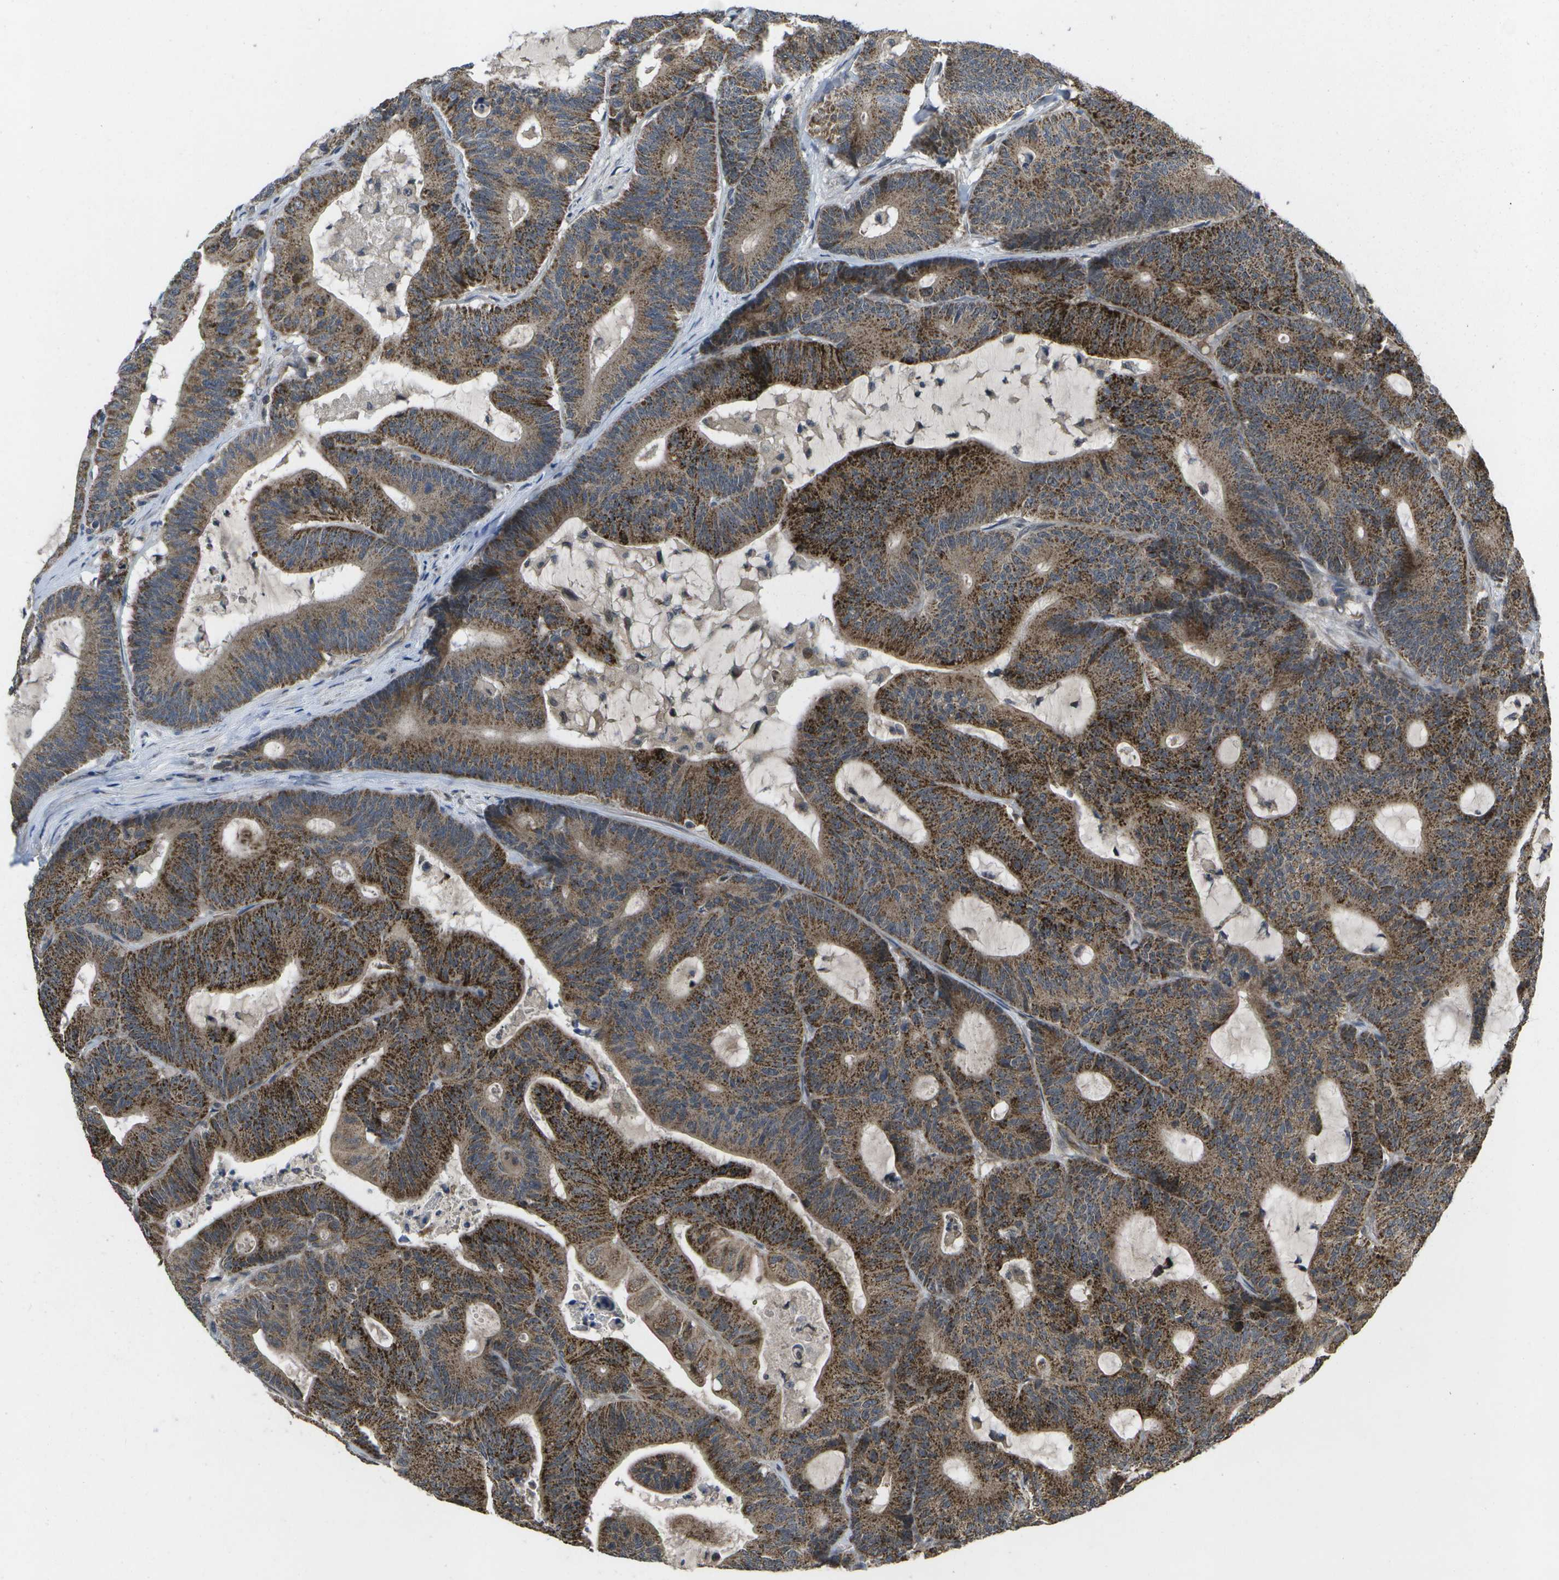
{"staining": {"intensity": "strong", "quantity": ">75%", "location": "cytoplasmic/membranous"}, "tissue": "colorectal cancer", "cell_type": "Tumor cells", "image_type": "cancer", "snomed": [{"axis": "morphology", "description": "Adenocarcinoma, NOS"}, {"axis": "topography", "description": "Colon"}], "caption": "Protein analysis of colorectal cancer (adenocarcinoma) tissue demonstrates strong cytoplasmic/membranous expression in approximately >75% of tumor cells. Ihc stains the protein of interest in brown and the nuclei are stained blue.", "gene": "ALAS1", "patient": {"sex": "female", "age": 84}}